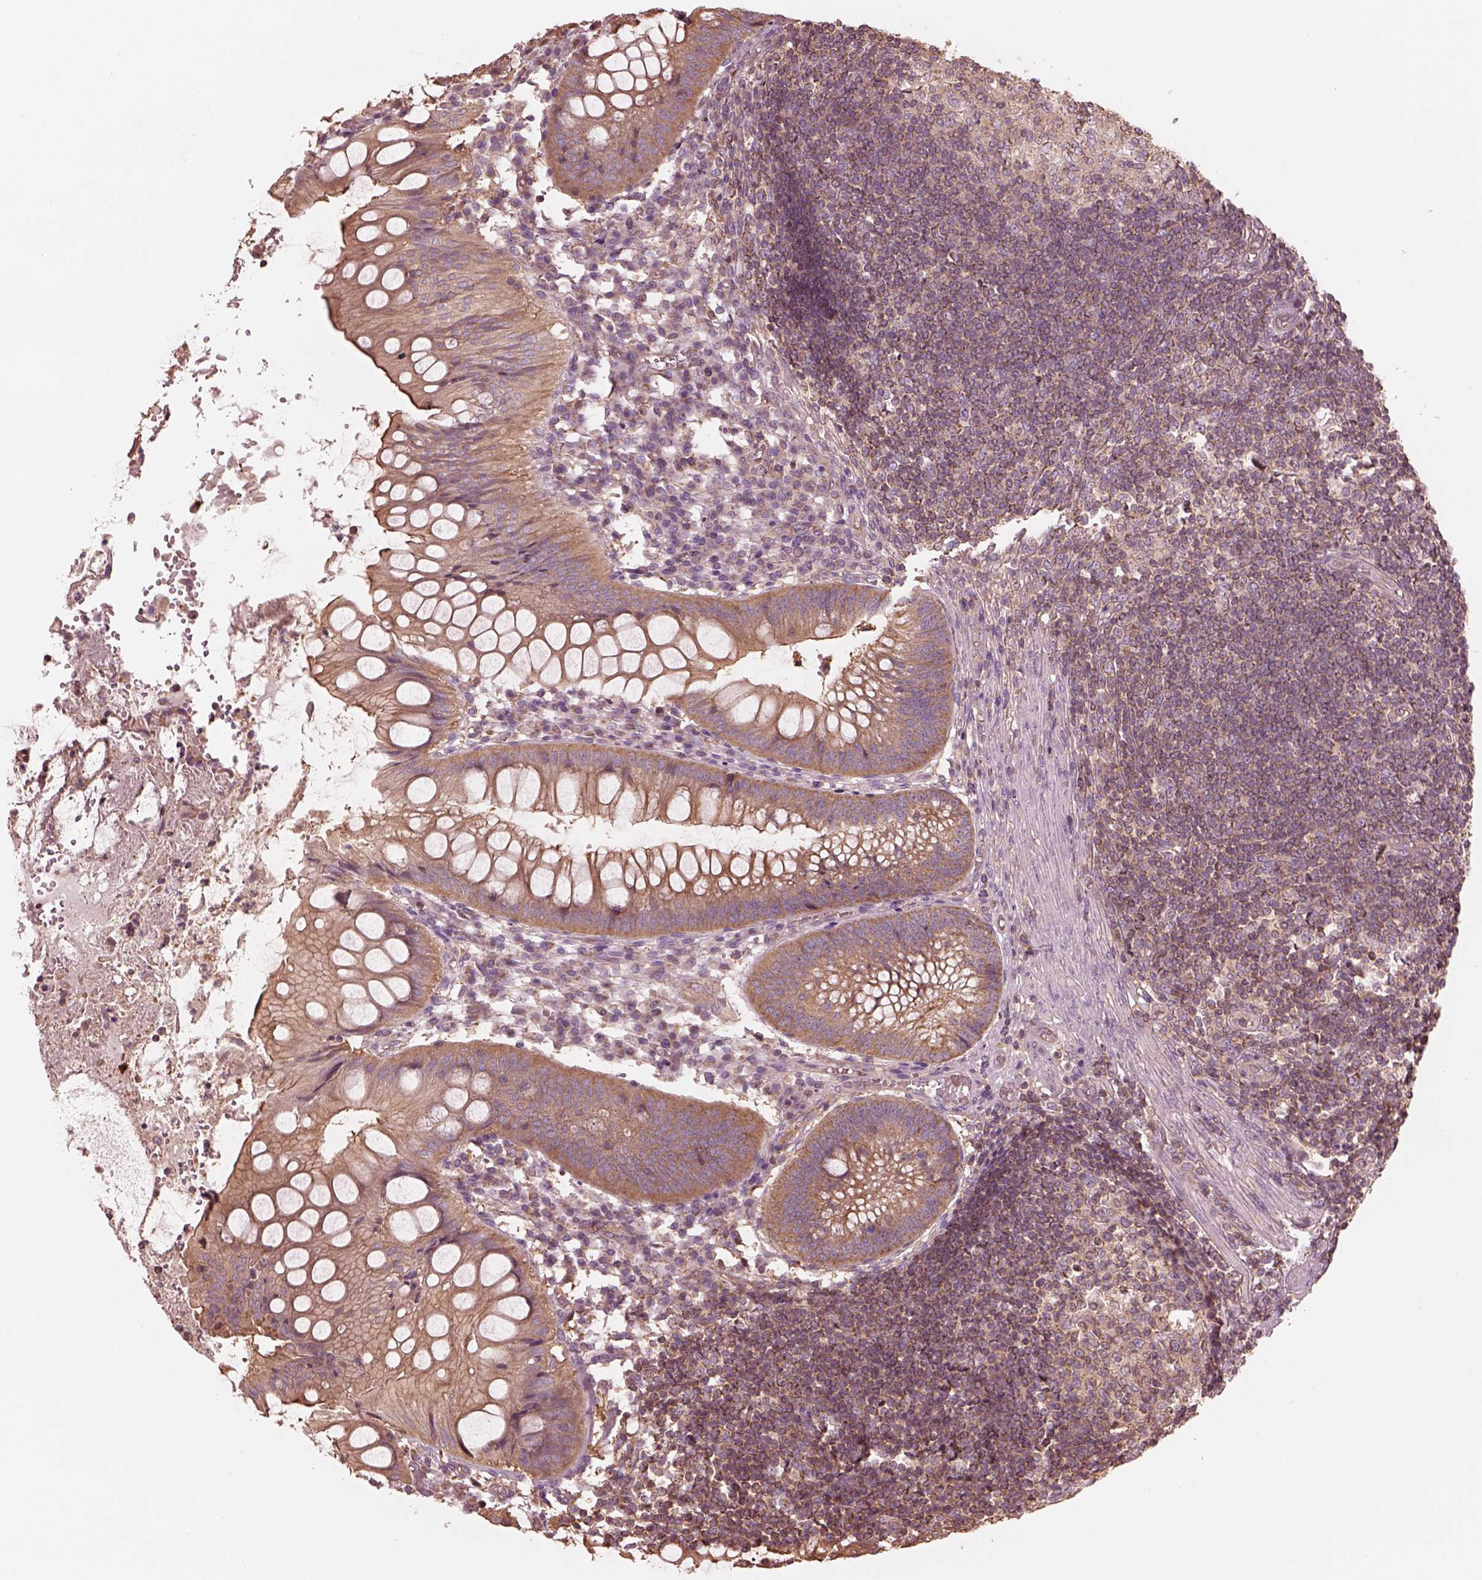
{"staining": {"intensity": "moderate", "quantity": ">75%", "location": "cytoplasmic/membranous"}, "tissue": "appendix", "cell_type": "Glandular cells", "image_type": "normal", "snomed": [{"axis": "morphology", "description": "Normal tissue, NOS"}, {"axis": "morphology", "description": "Inflammation, NOS"}, {"axis": "topography", "description": "Appendix"}], "caption": "High-power microscopy captured an immunohistochemistry micrograph of unremarkable appendix, revealing moderate cytoplasmic/membranous positivity in about >75% of glandular cells. The staining was performed using DAB to visualize the protein expression in brown, while the nuclei were stained in blue with hematoxylin (Magnification: 20x).", "gene": "STK33", "patient": {"sex": "male", "age": 16}}